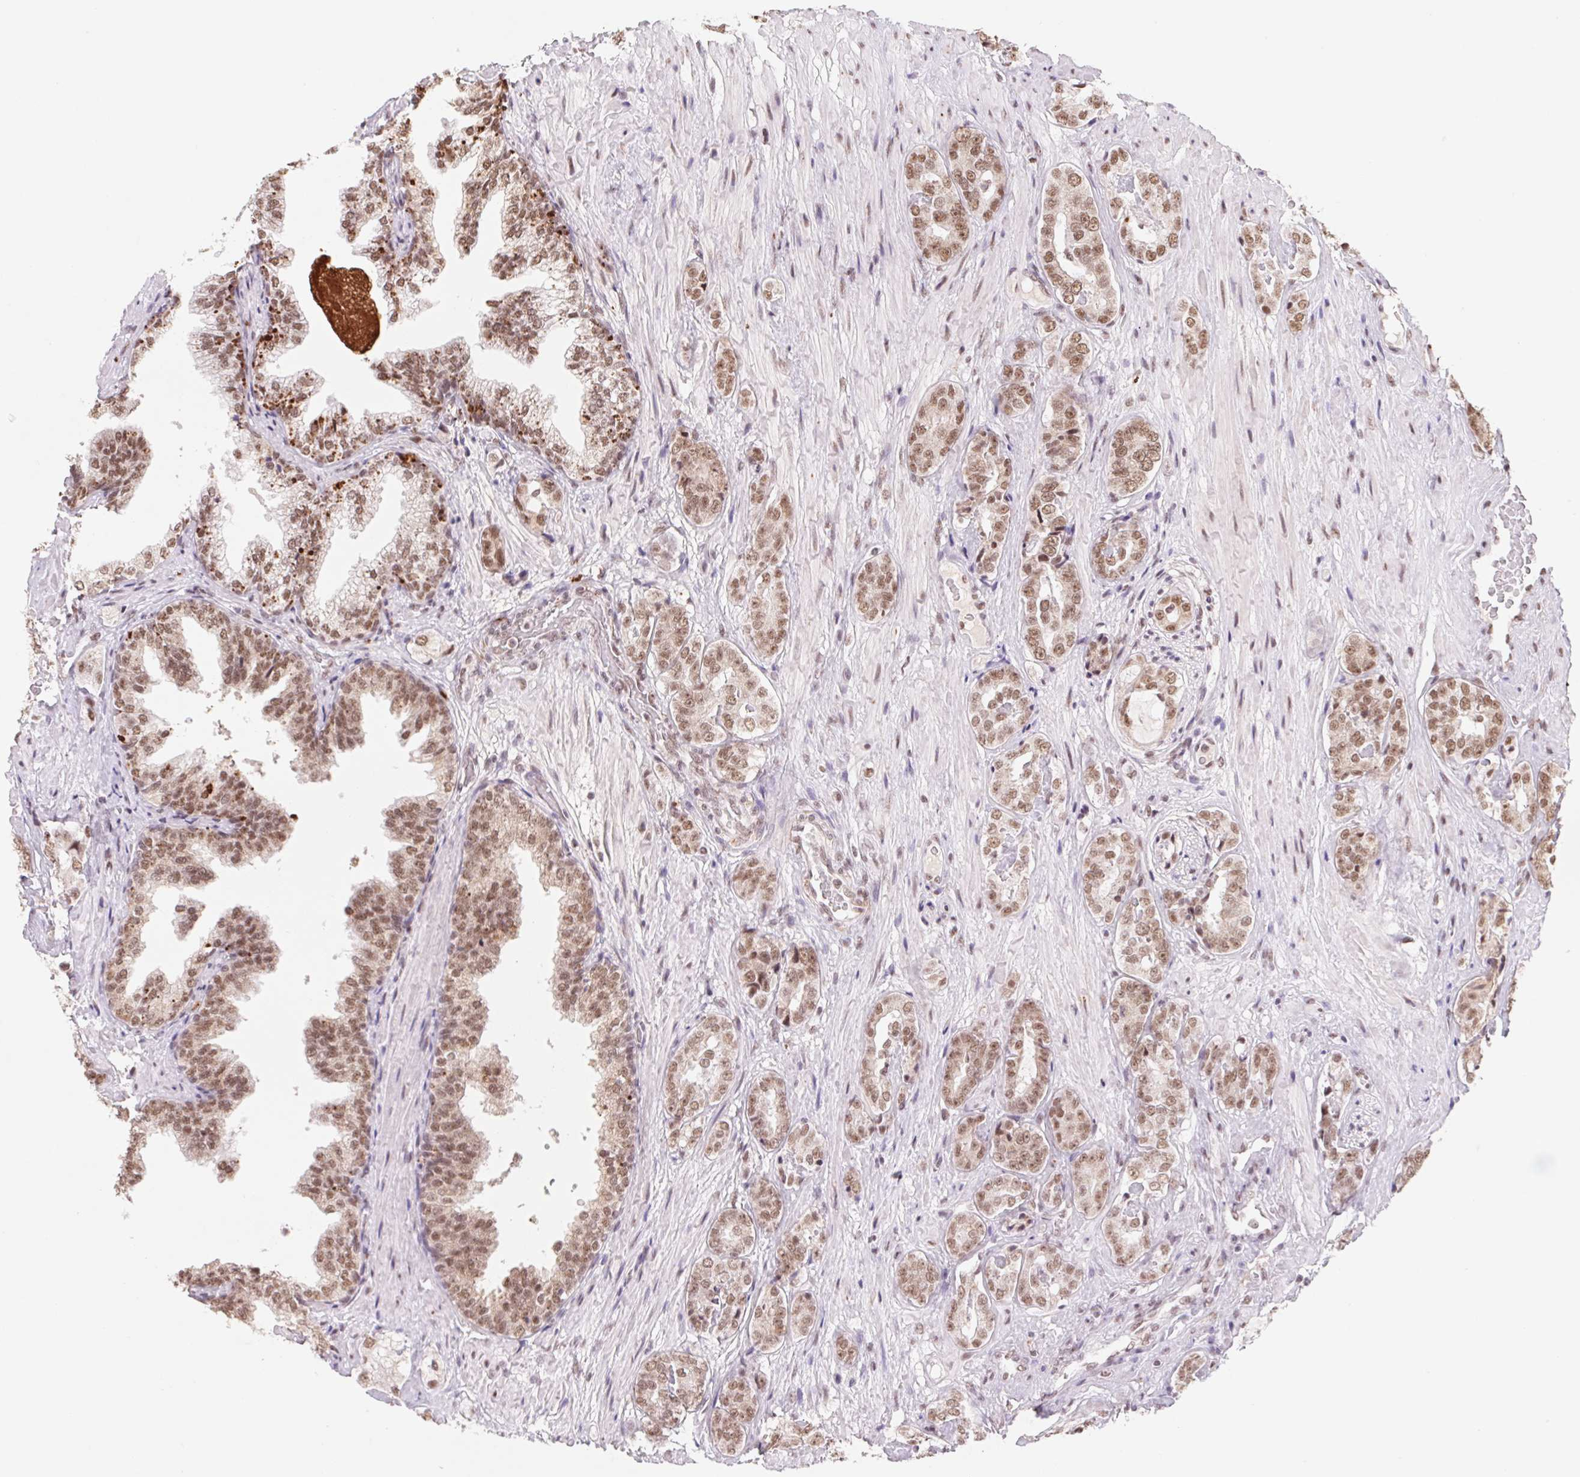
{"staining": {"intensity": "moderate", "quantity": "25%-75%", "location": "nuclear"}, "tissue": "prostate cancer", "cell_type": "Tumor cells", "image_type": "cancer", "snomed": [{"axis": "morphology", "description": "Adenocarcinoma, High grade"}, {"axis": "topography", "description": "Prostate"}], "caption": "Protein expression analysis of prostate cancer (high-grade adenocarcinoma) demonstrates moderate nuclear expression in approximately 25%-75% of tumor cells. Using DAB (3,3'-diaminobenzidine) (brown) and hematoxylin (blue) stains, captured at high magnification using brightfield microscopy.", "gene": "SNRPG", "patient": {"sex": "male", "age": 71}}